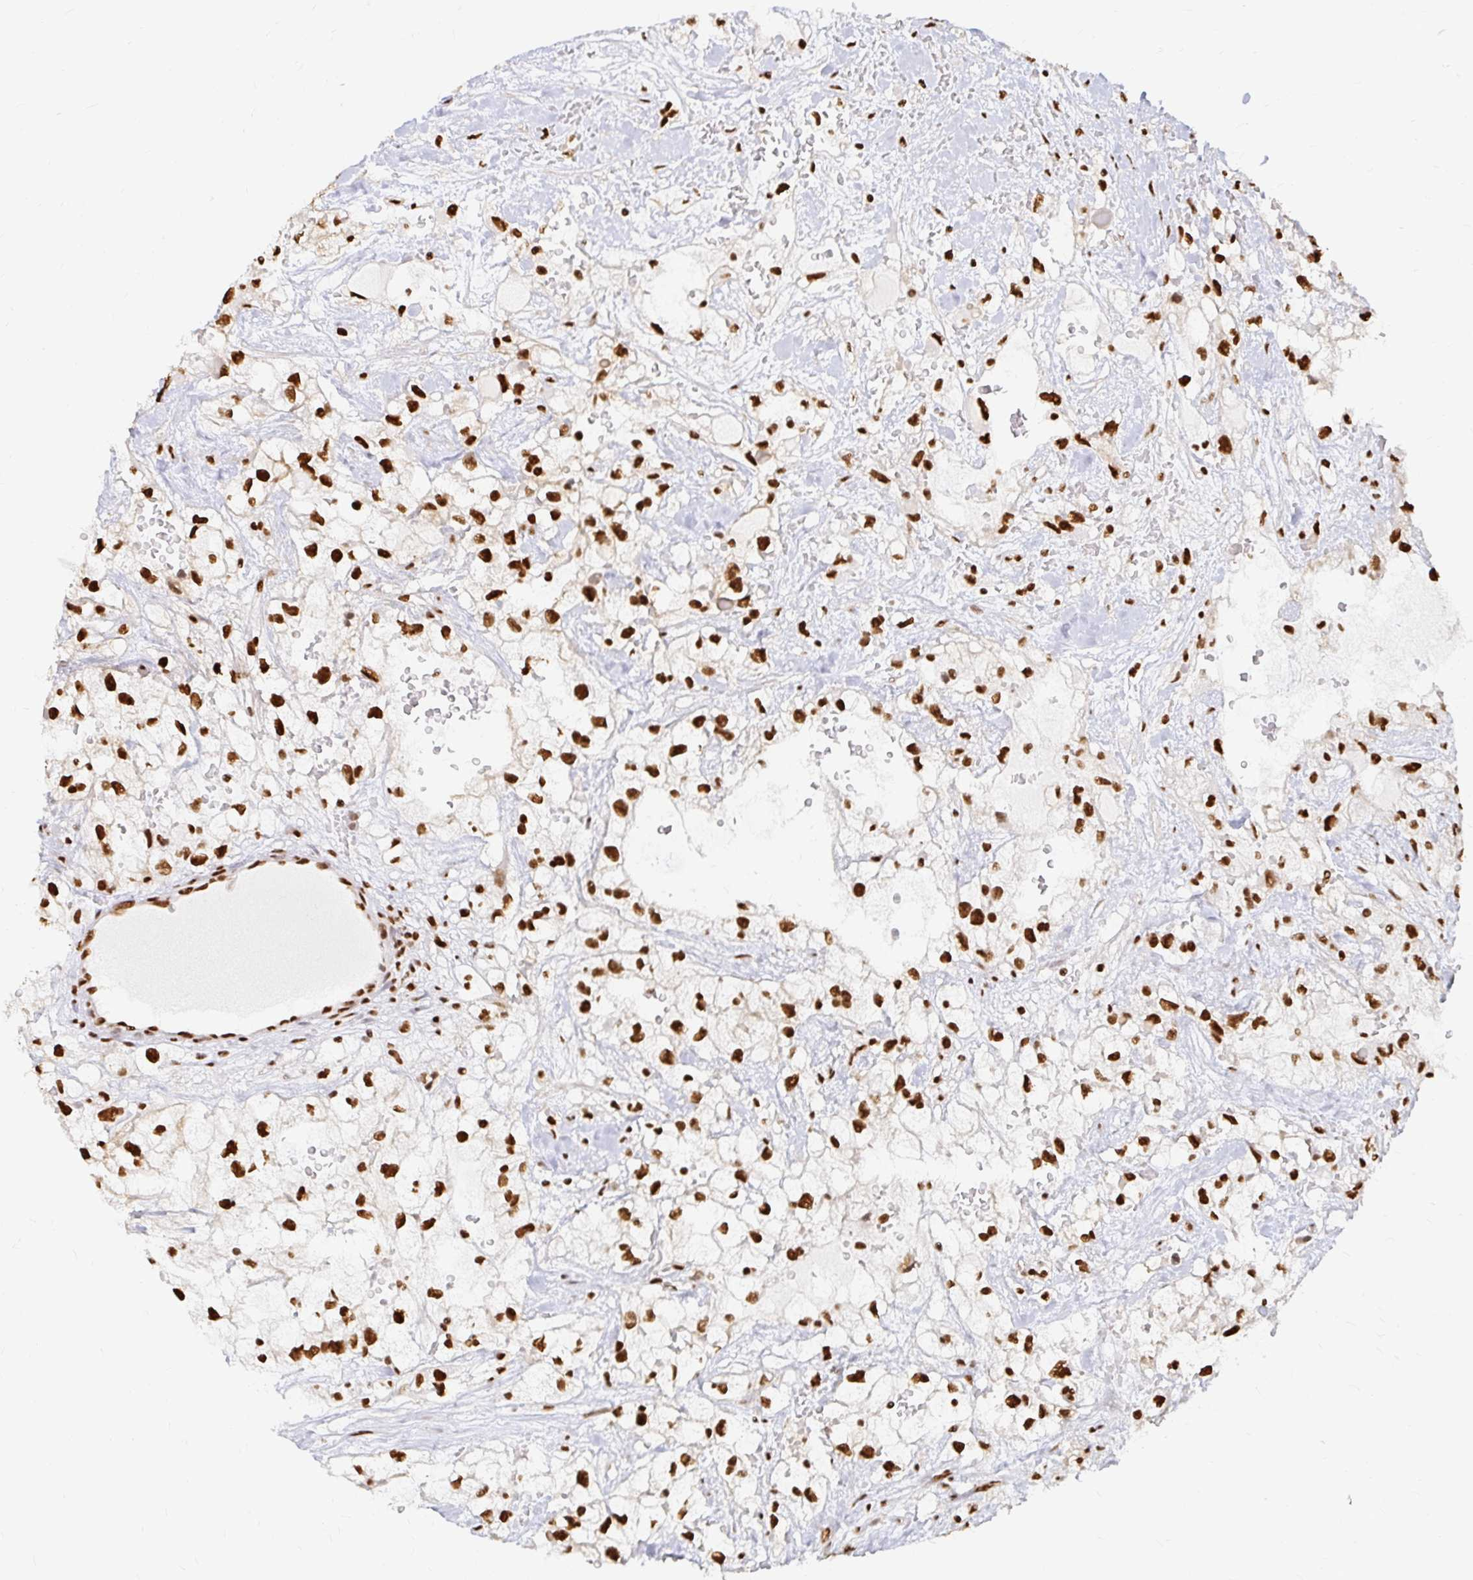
{"staining": {"intensity": "strong", "quantity": ">75%", "location": "nuclear"}, "tissue": "renal cancer", "cell_type": "Tumor cells", "image_type": "cancer", "snomed": [{"axis": "morphology", "description": "Adenocarcinoma, NOS"}, {"axis": "topography", "description": "Kidney"}], "caption": "An immunohistochemistry image of tumor tissue is shown. Protein staining in brown highlights strong nuclear positivity in renal adenocarcinoma within tumor cells. Ihc stains the protein in brown and the nuclei are stained blue.", "gene": "HNRNPU", "patient": {"sex": "male", "age": 59}}